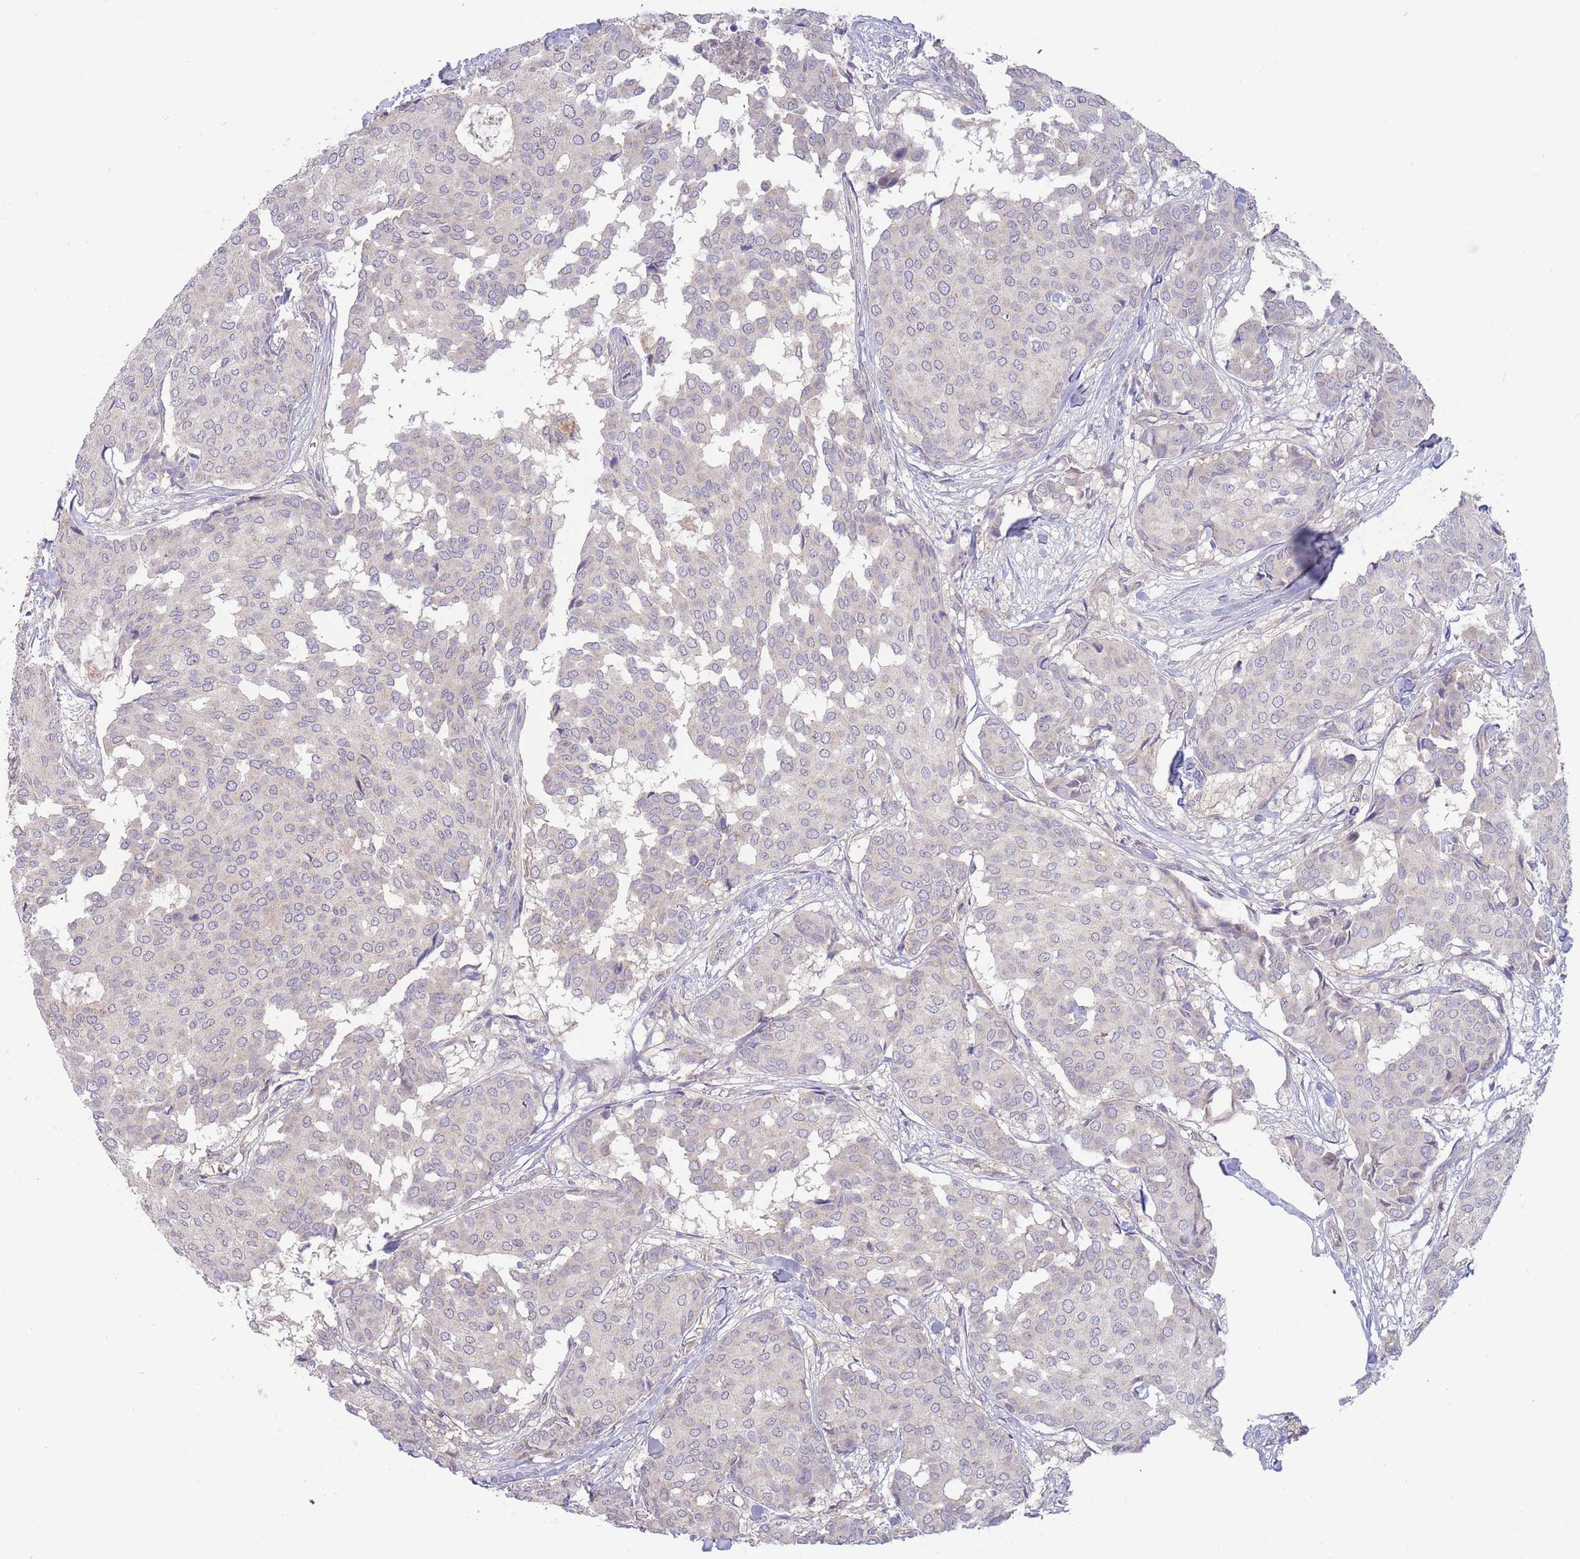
{"staining": {"intensity": "negative", "quantity": "none", "location": "none"}, "tissue": "breast cancer", "cell_type": "Tumor cells", "image_type": "cancer", "snomed": [{"axis": "morphology", "description": "Duct carcinoma"}, {"axis": "topography", "description": "Breast"}], "caption": "Tumor cells are negative for brown protein staining in breast cancer.", "gene": "NDUFAF5", "patient": {"sex": "female", "age": 75}}